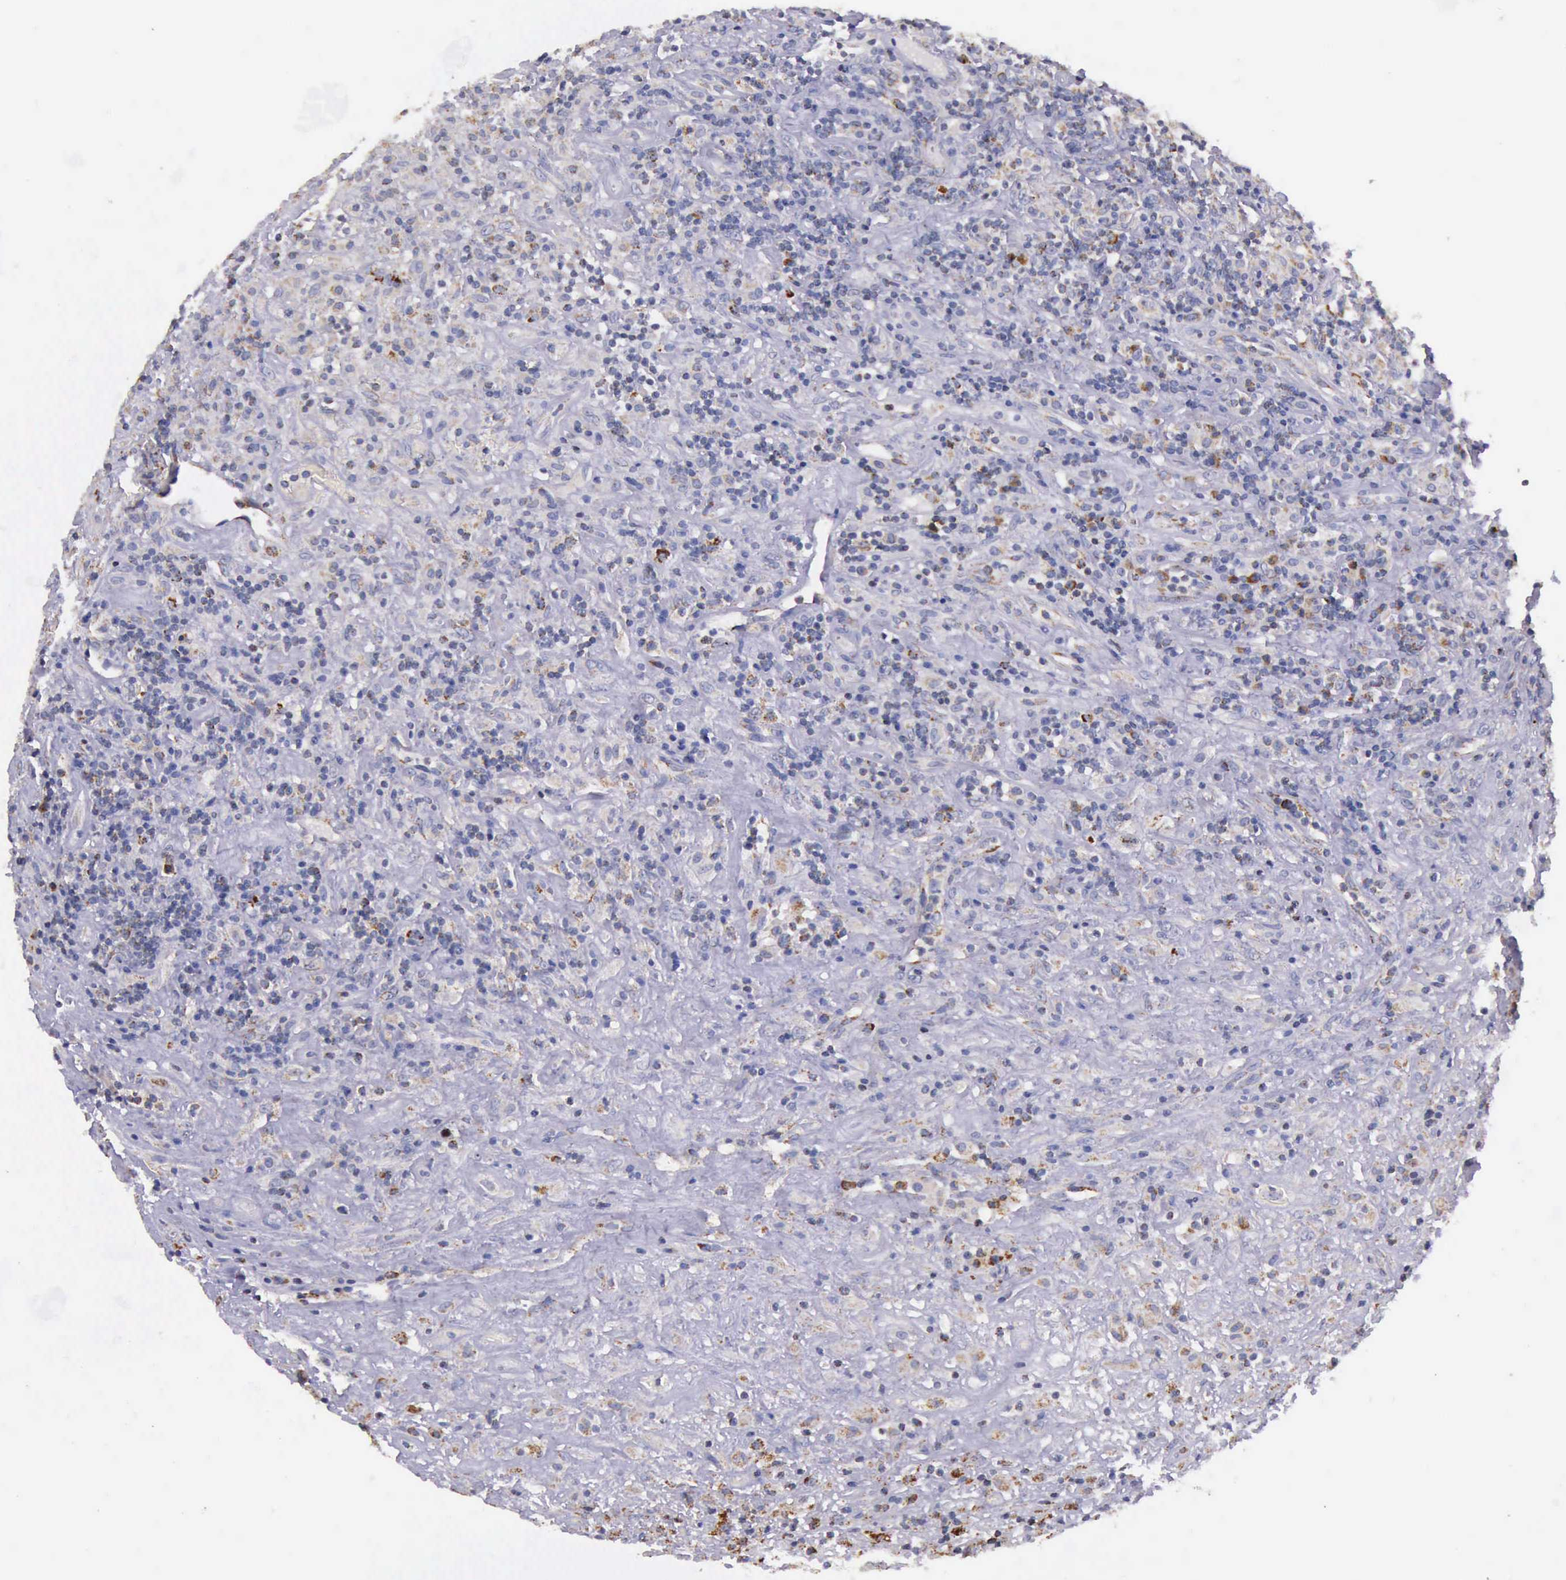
{"staining": {"intensity": "weak", "quantity": "25%-75%", "location": "cytoplasmic/membranous"}, "tissue": "lymphoma", "cell_type": "Tumor cells", "image_type": "cancer", "snomed": [{"axis": "morphology", "description": "Hodgkin's disease, NOS"}, {"axis": "topography", "description": "Lymph node"}], "caption": "A brown stain highlights weak cytoplasmic/membranous positivity of a protein in human Hodgkin's disease tumor cells. (brown staining indicates protein expression, while blue staining denotes nuclei).", "gene": "TXN2", "patient": {"sex": "male", "age": 46}}